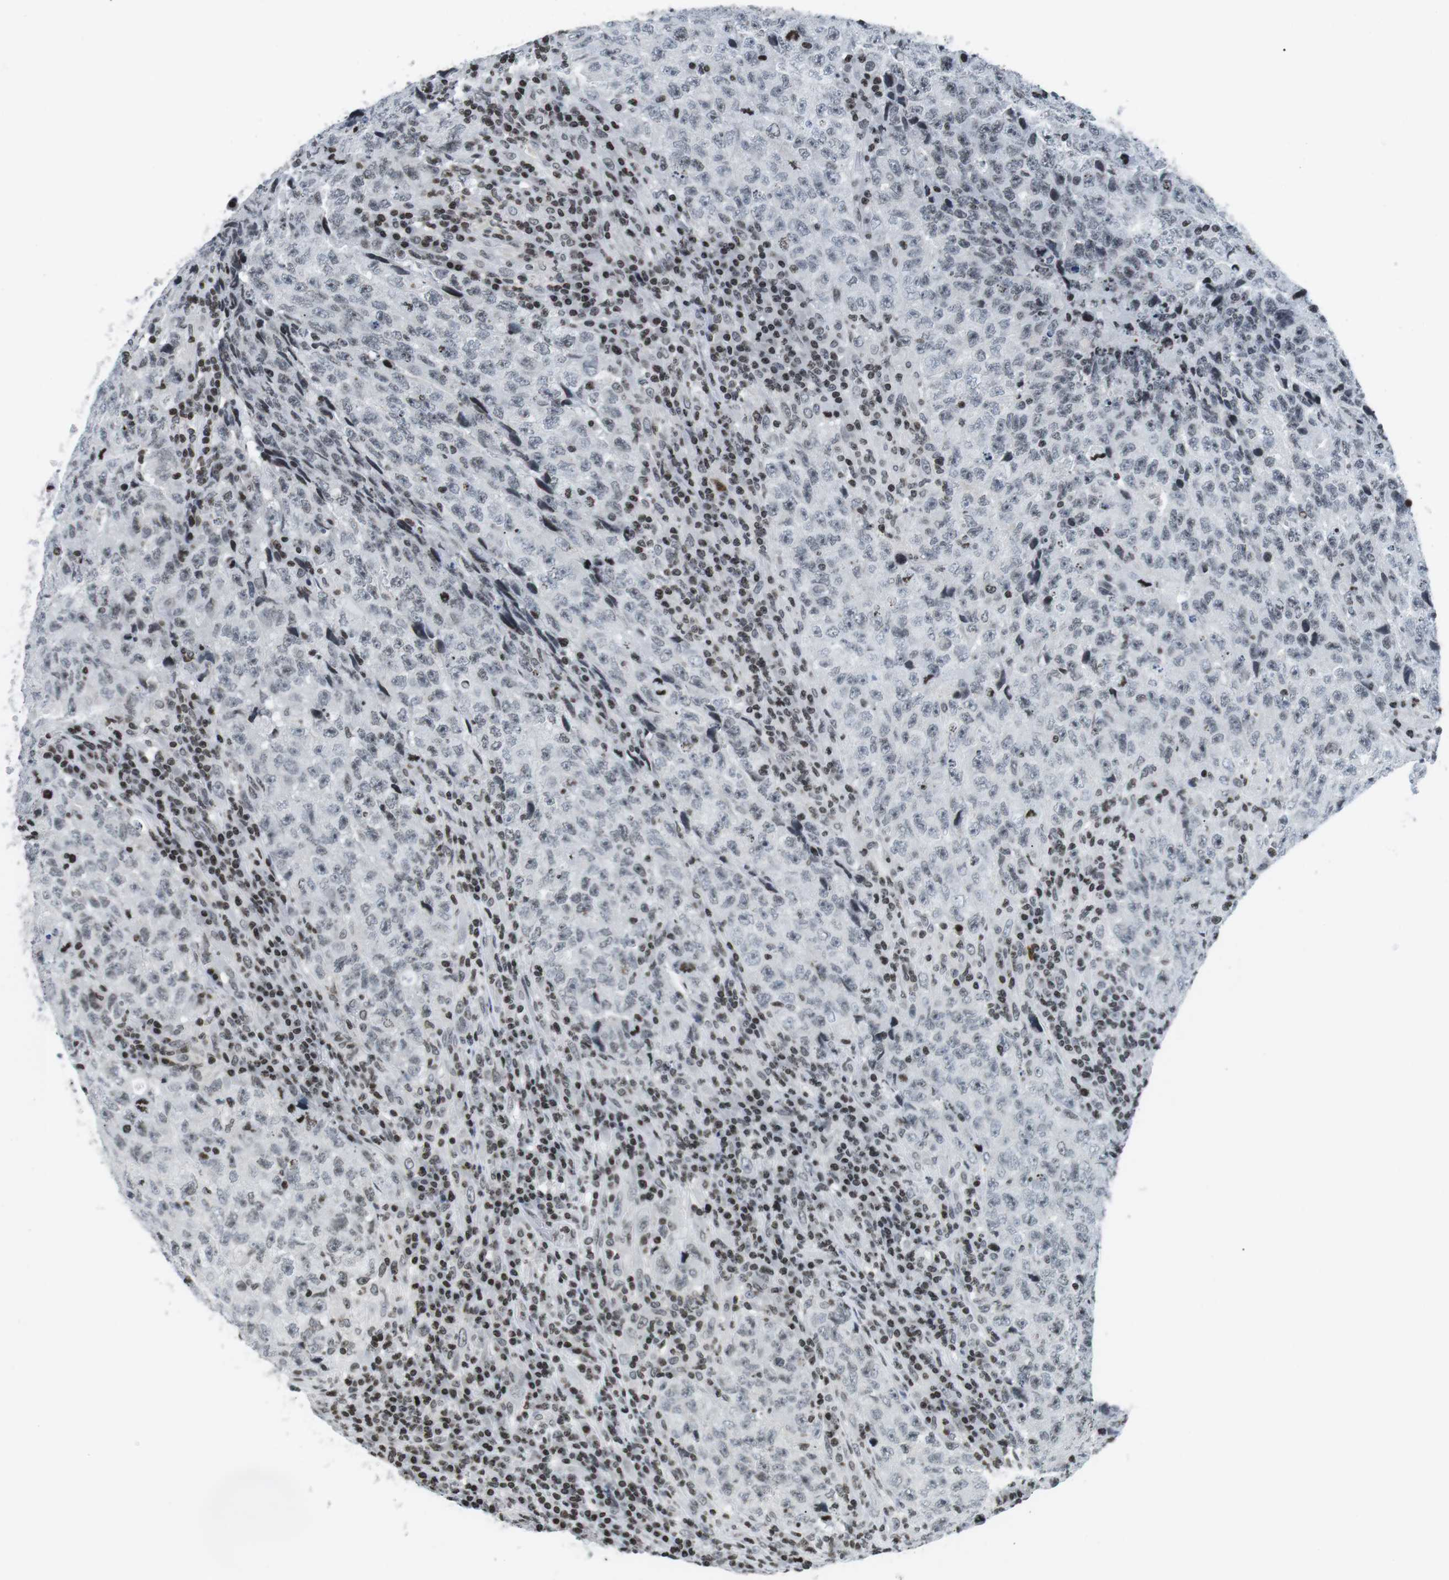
{"staining": {"intensity": "weak", "quantity": "<25%", "location": "nuclear"}, "tissue": "testis cancer", "cell_type": "Tumor cells", "image_type": "cancer", "snomed": [{"axis": "morphology", "description": "Necrosis, NOS"}, {"axis": "morphology", "description": "Carcinoma, Embryonal, NOS"}, {"axis": "topography", "description": "Testis"}], "caption": "Immunohistochemical staining of testis embryonal carcinoma exhibits no significant expression in tumor cells. The staining is performed using DAB (3,3'-diaminobenzidine) brown chromogen with nuclei counter-stained in using hematoxylin.", "gene": "E2F2", "patient": {"sex": "male", "age": 19}}